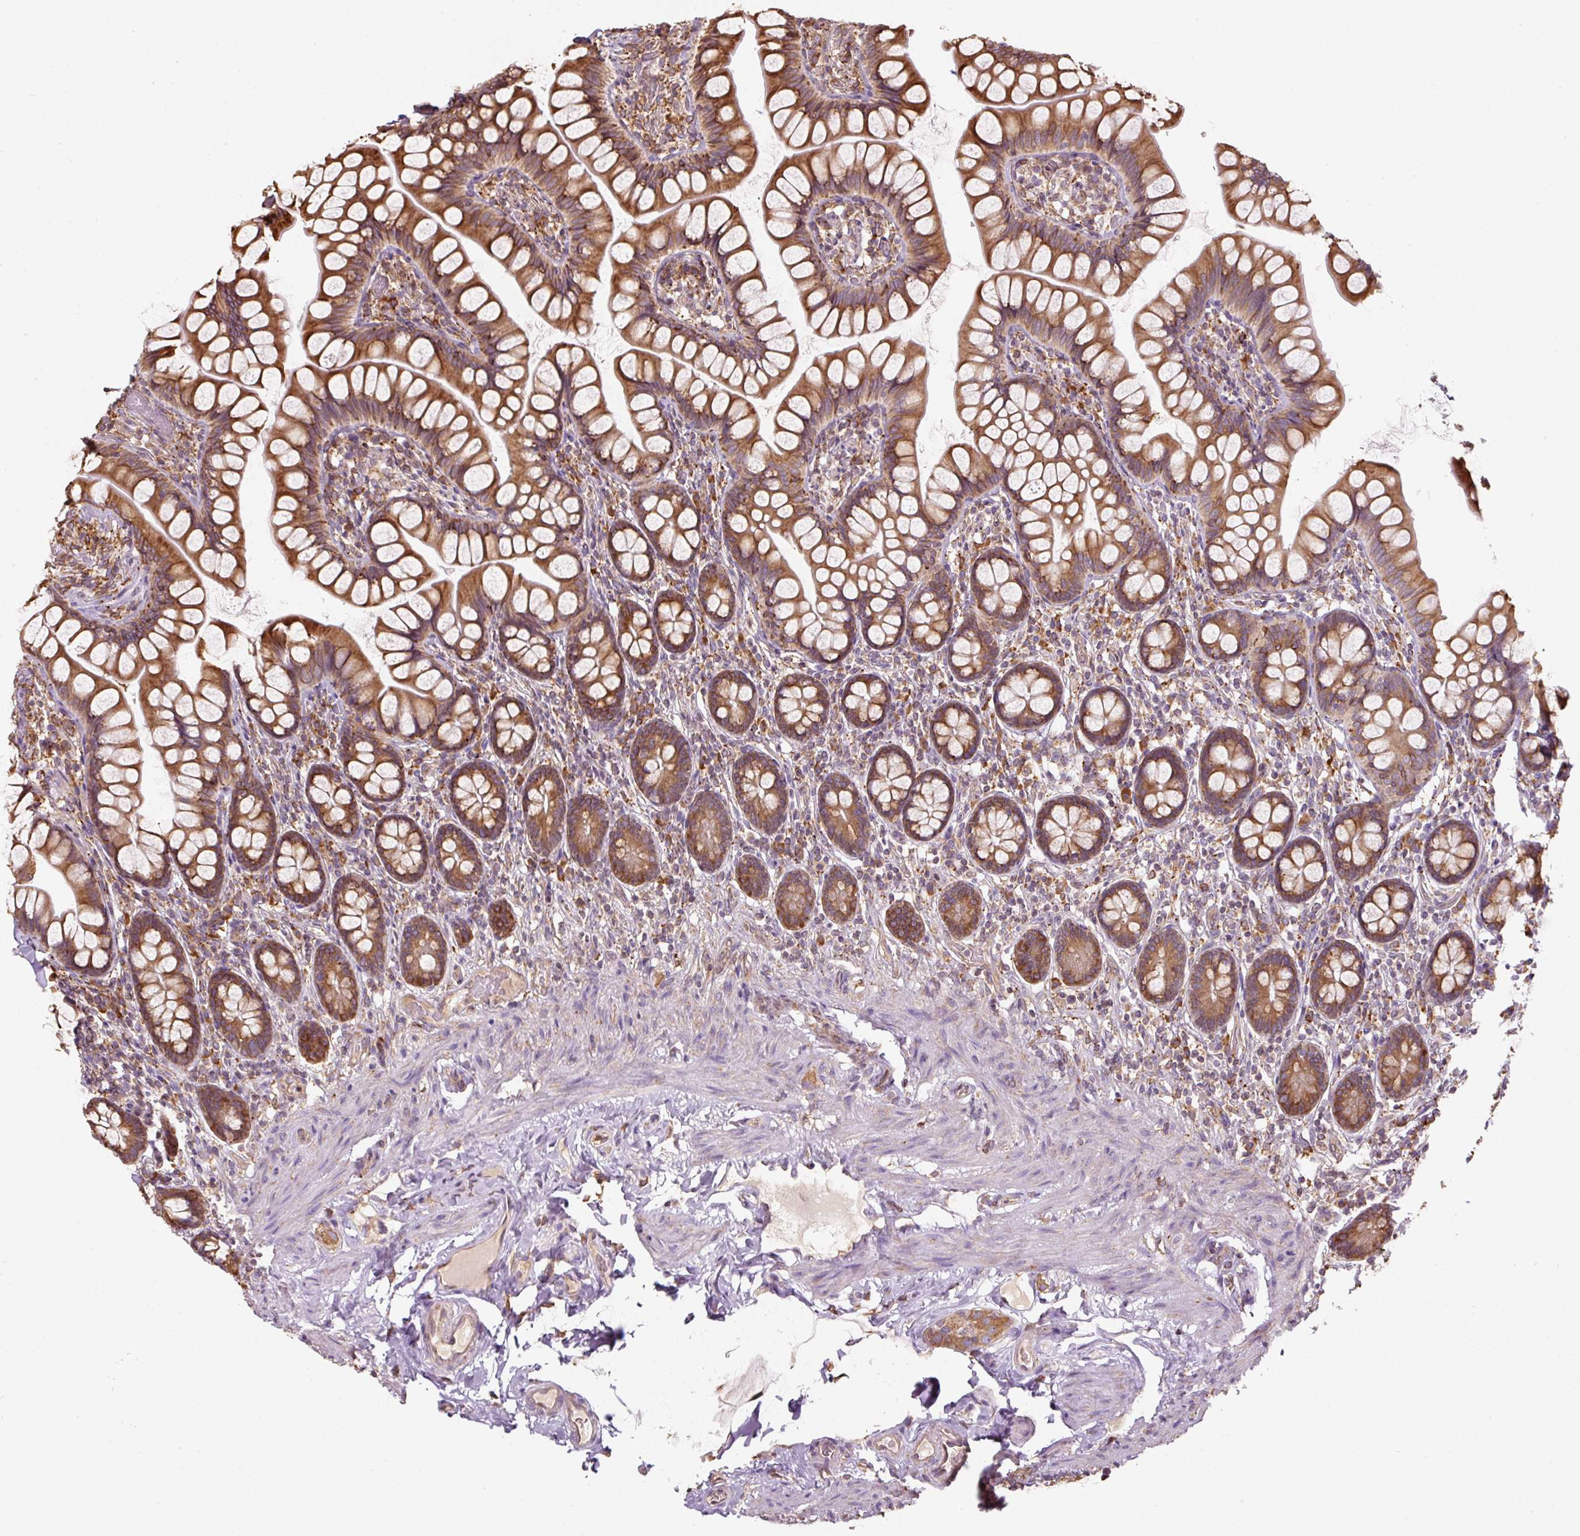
{"staining": {"intensity": "strong", "quantity": ">75%", "location": "cytoplasmic/membranous"}, "tissue": "small intestine", "cell_type": "Glandular cells", "image_type": "normal", "snomed": [{"axis": "morphology", "description": "Normal tissue, NOS"}, {"axis": "topography", "description": "Small intestine"}], "caption": "Immunohistochemistry histopathology image of unremarkable small intestine: human small intestine stained using immunohistochemistry displays high levels of strong protein expression localized specifically in the cytoplasmic/membranous of glandular cells, appearing as a cytoplasmic/membranous brown color.", "gene": "PRKCSH", "patient": {"sex": "male", "age": 70}}